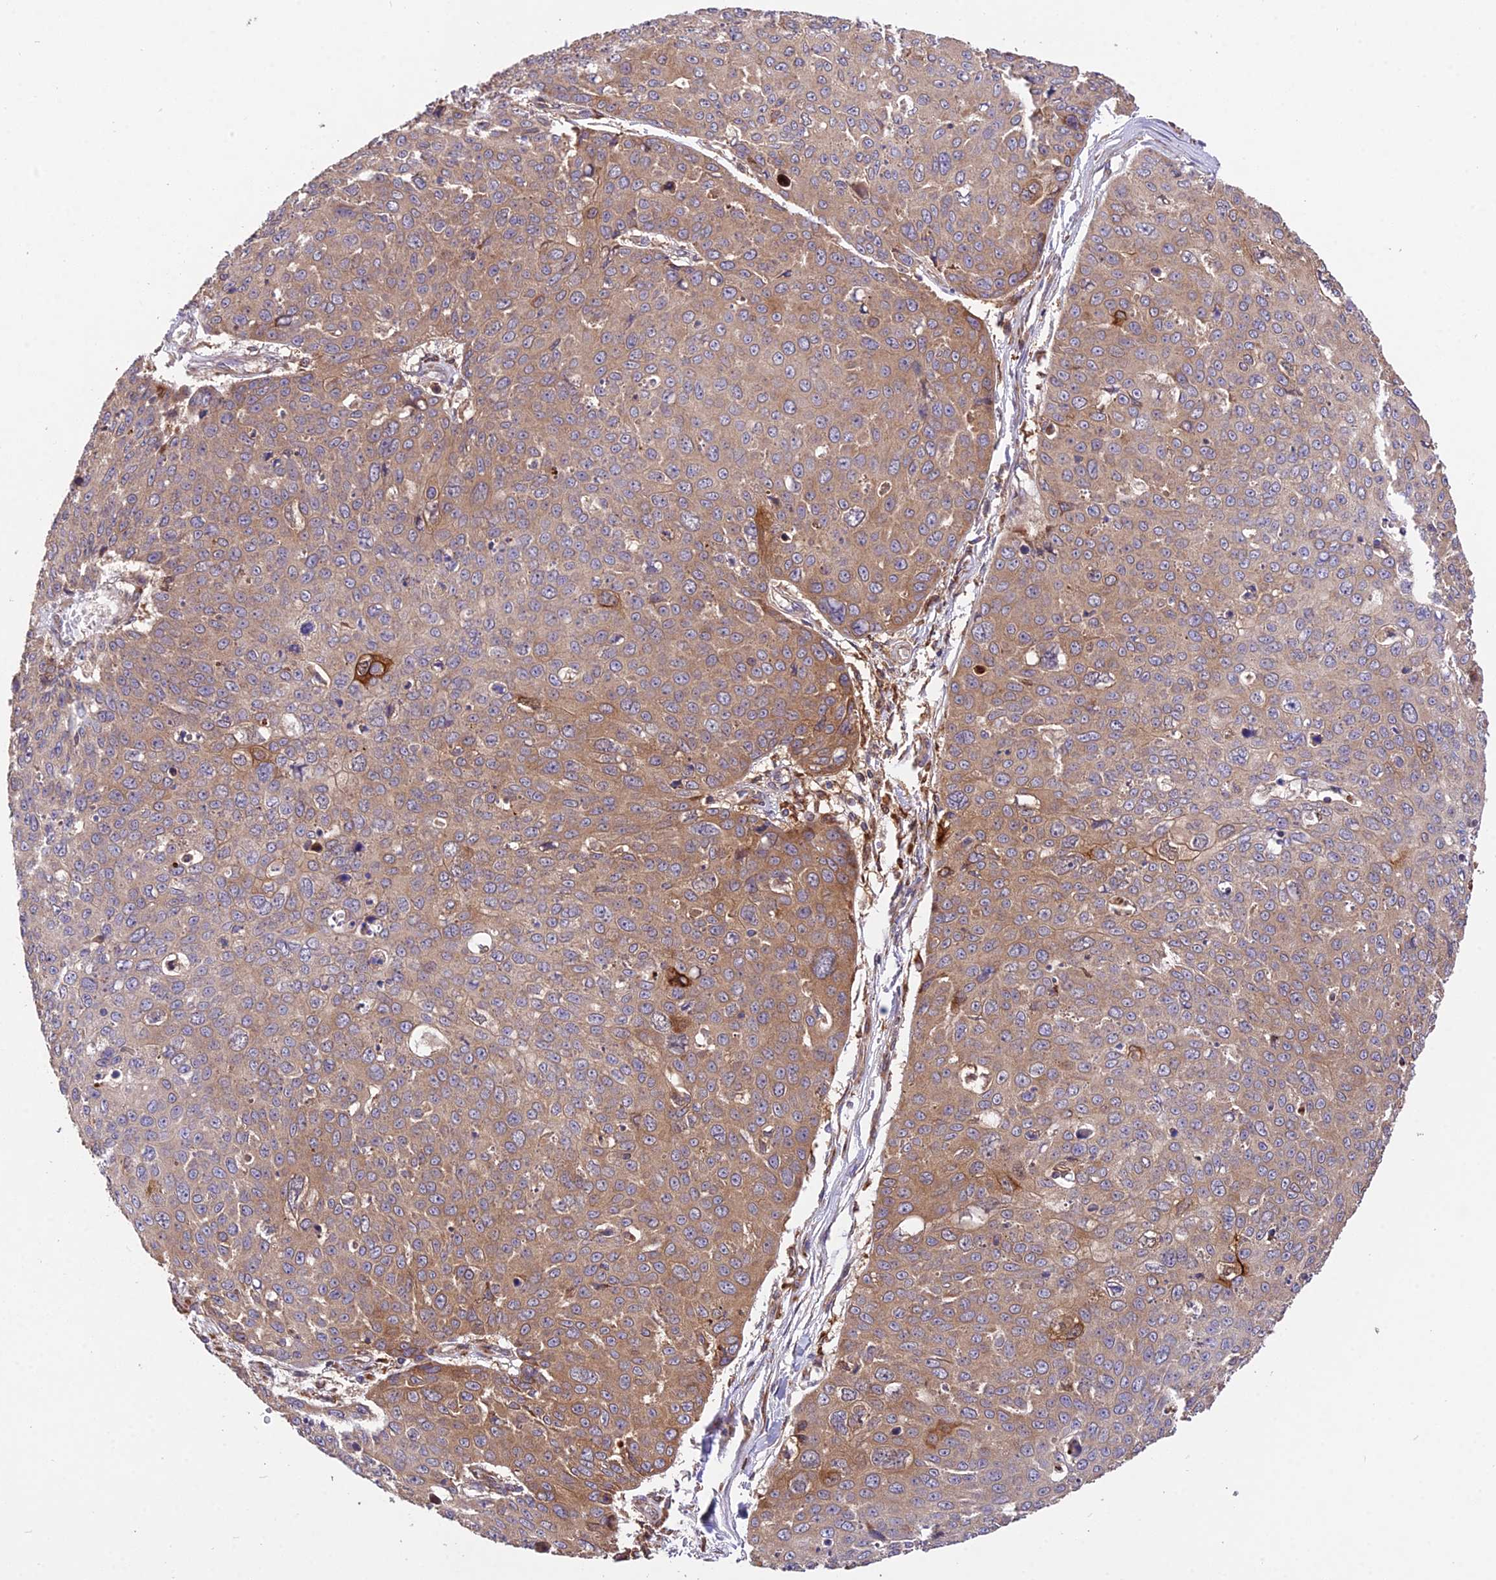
{"staining": {"intensity": "moderate", "quantity": ">75%", "location": "cytoplasmic/membranous"}, "tissue": "skin cancer", "cell_type": "Tumor cells", "image_type": "cancer", "snomed": [{"axis": "morphology", "description": "Squamous cell carcinoma, NOS"}, {"axis": "topography", "description": "Skin"}], "caption": "Immunohistochemistry (IHC) of human skin cancer exhibits medium levels of moderate cytoplasmic/membranous positivity in about >75% of tumor cells.", "gene": "ROCK1", "patient": {"sex": "male", "age": 71}}